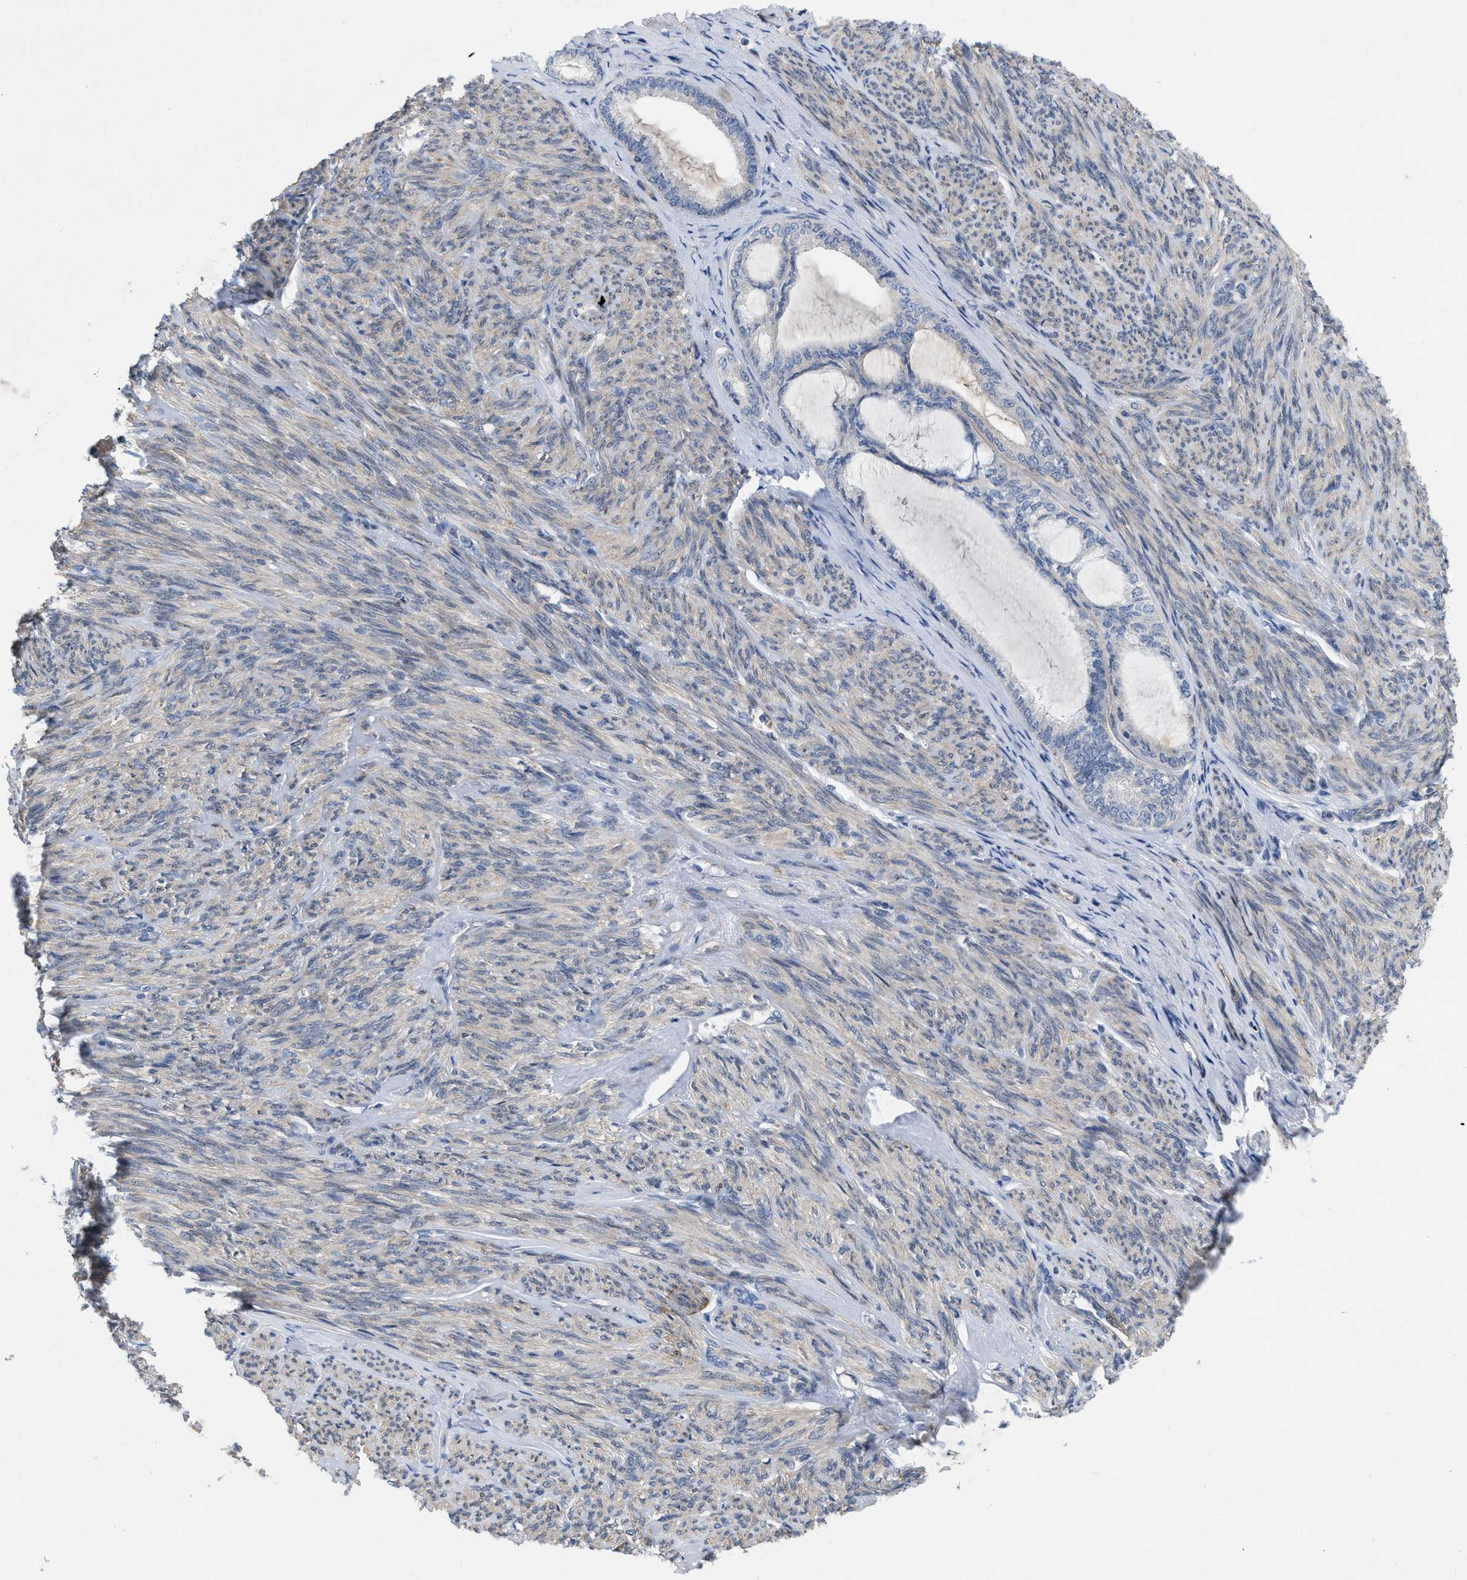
{"staining": {"intensity": "negative", "quantity": "none", "location": "none"}, "tissue": "endometrial cancer", "cell_type": "Tumor cells", "image_type": "cancer", "snomed": [{"axis": "morphology", "description": "Adenocarcinoma, NOS"}, {"axis": "topography", "description": "Endometrium"}], "caption": "This is an IHC histopathology image of adenocarcinoma (endometrial). There is no positivity in tumor cells.", "gene": "NDEL1", "patient": {"sex": "female", "age": 86}}